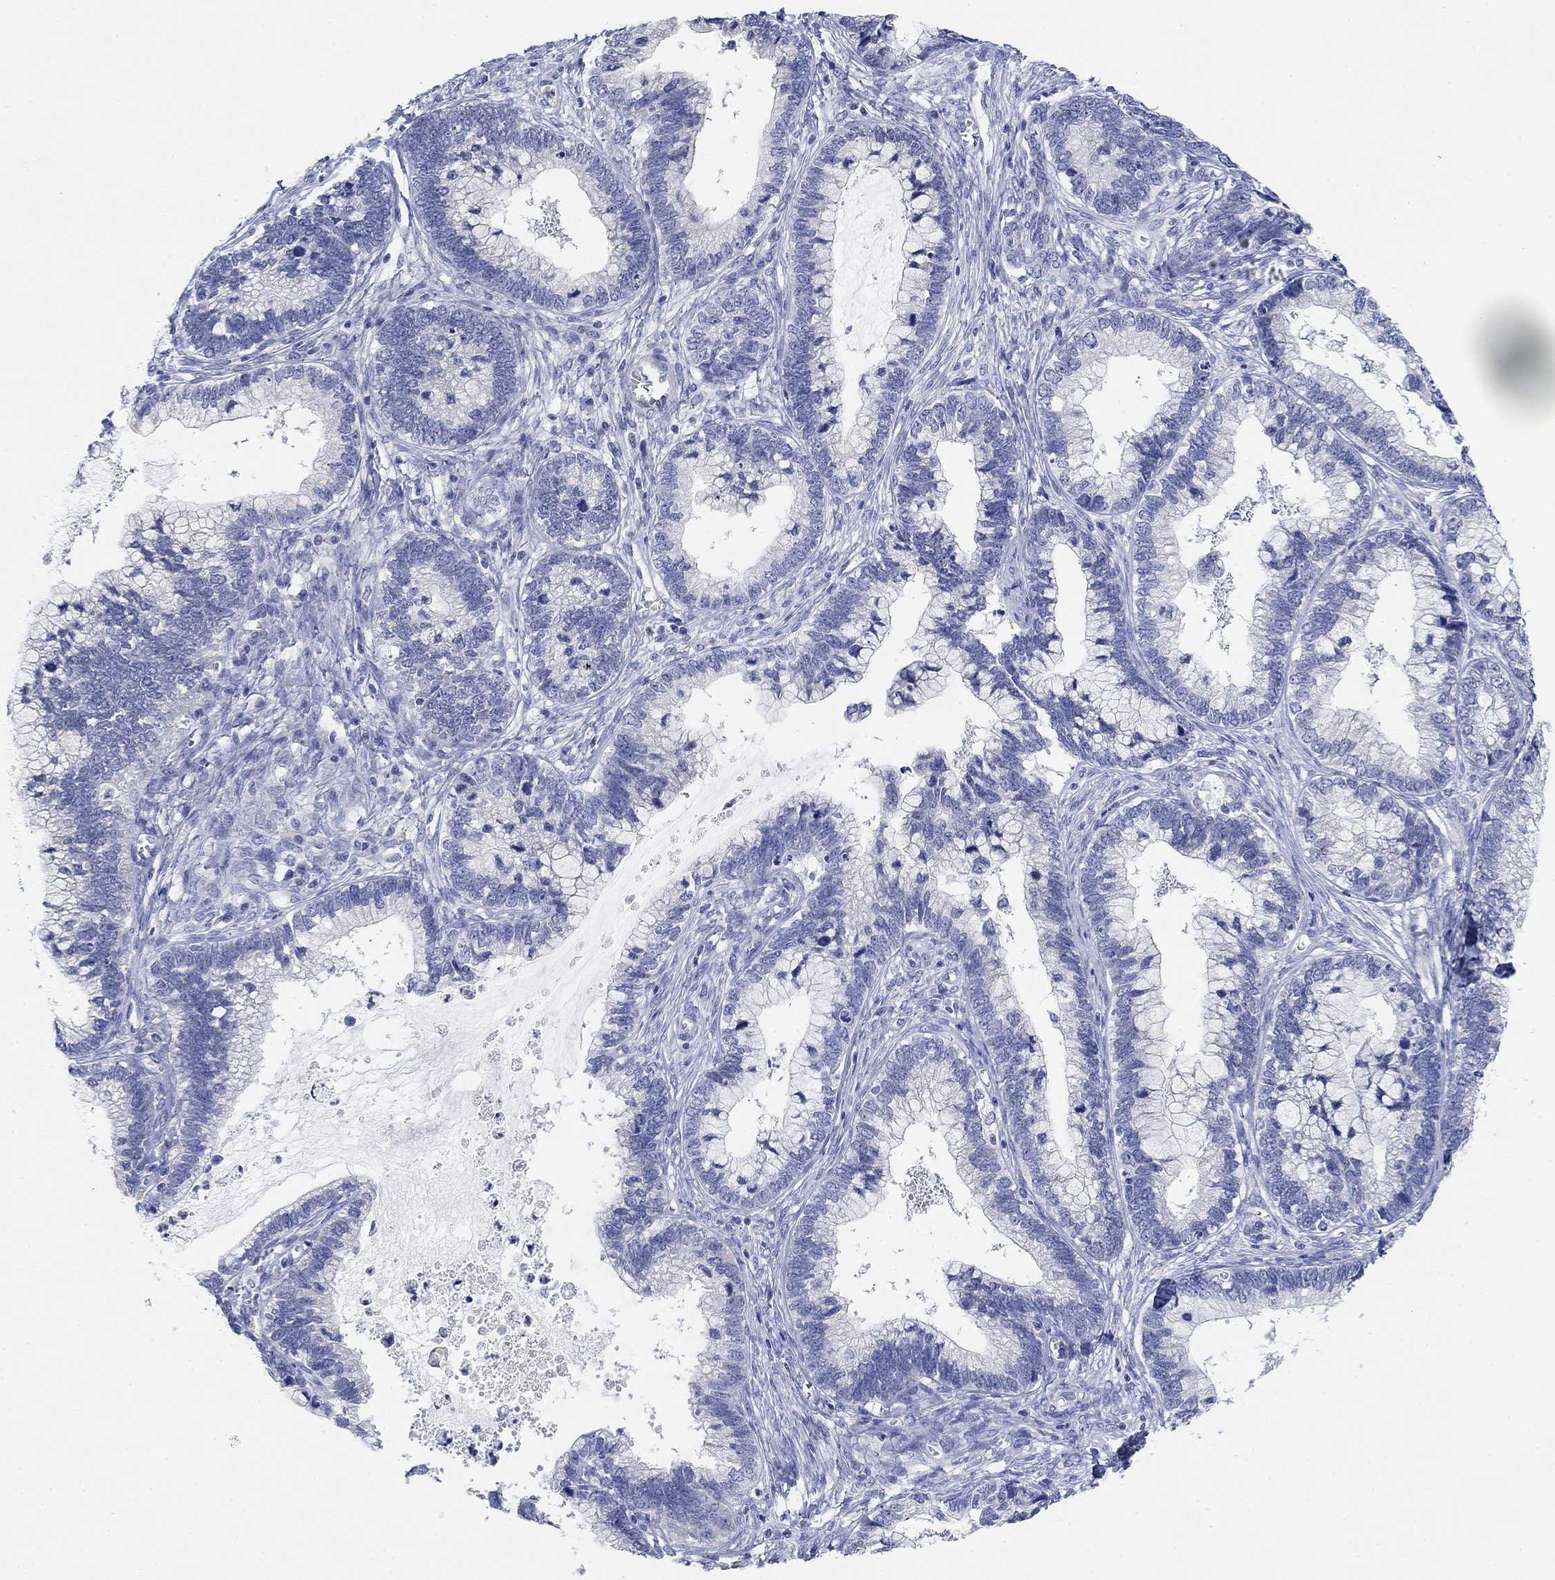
{"staining": {"intensity": "negative", "quantity": "none", "location": "none"}, "tissue": "cervical cancer", "cell_type": "Tumor cells", "image_type": "cancer", "snomed": [{"axis": "morphology", "description": "Adenocarcinoma, NOS"}, {"axis": "topography", "description": "Cervix"}], "caption": "Tumor cells are negative for protein expression in human cervical adenocarcinoma.", "gene": "VAT1L", "patient": {"sex": "female", "age": 44}}